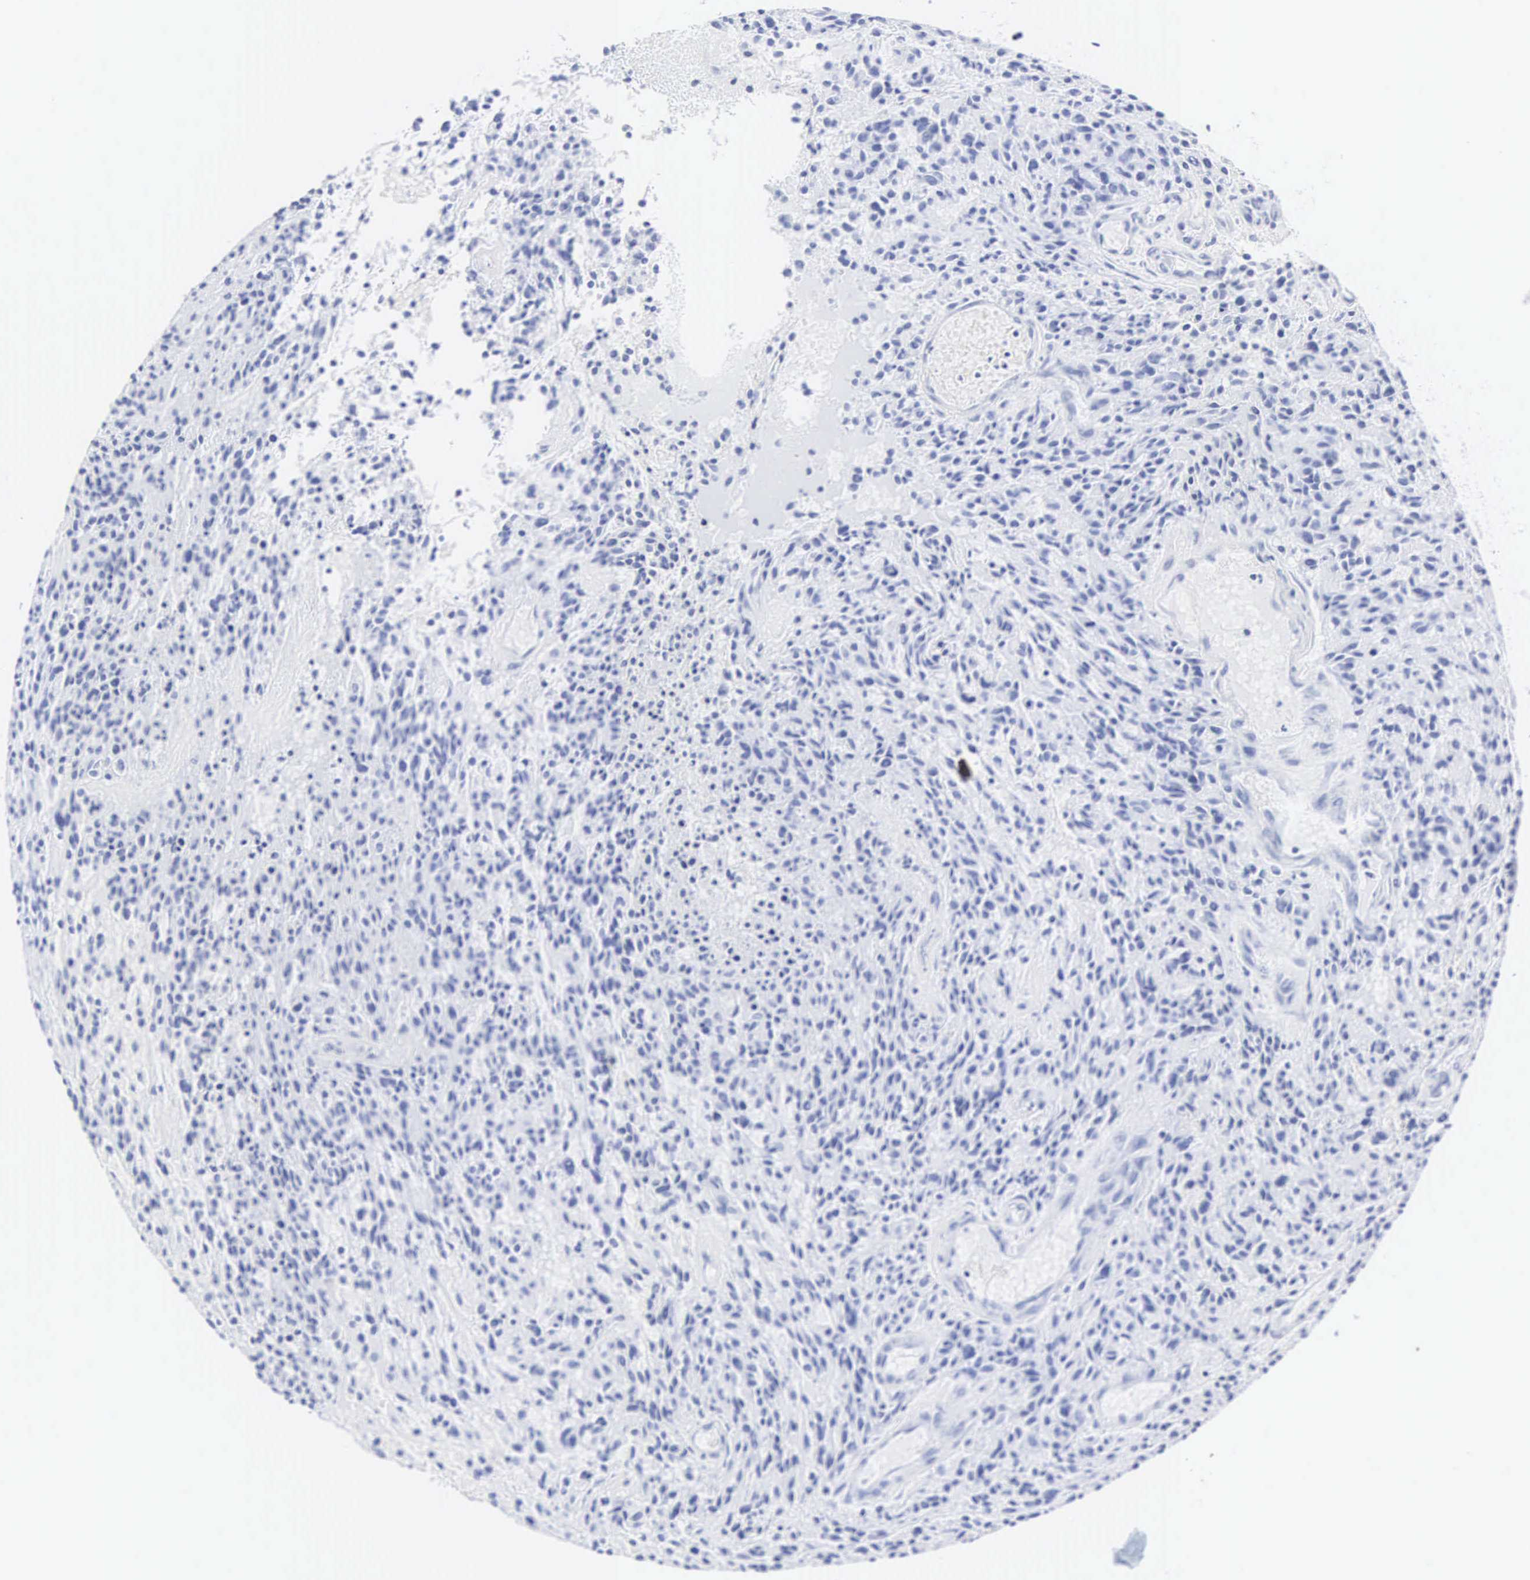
{"staining": {"intensity": "negative", "quantity": "none", "location": "none"}, "tissue": "glioma", "cell_type": "Tumor cells", "image_type": "cancer", "snomed": [{"axis": "morphology", "description": "Glioma, malignant, High grade"}, {"axis": "topography", "description": "Brain"}], "caption": "Tumor cells show no significant staining in malignant glioma (high-grade). (DAB (3,3'-diaminobenzidine) IHC visualized using brightfield microscopy, high magnification).", "gene": "INS", "patient": {"sex": "female", "age": 13}}